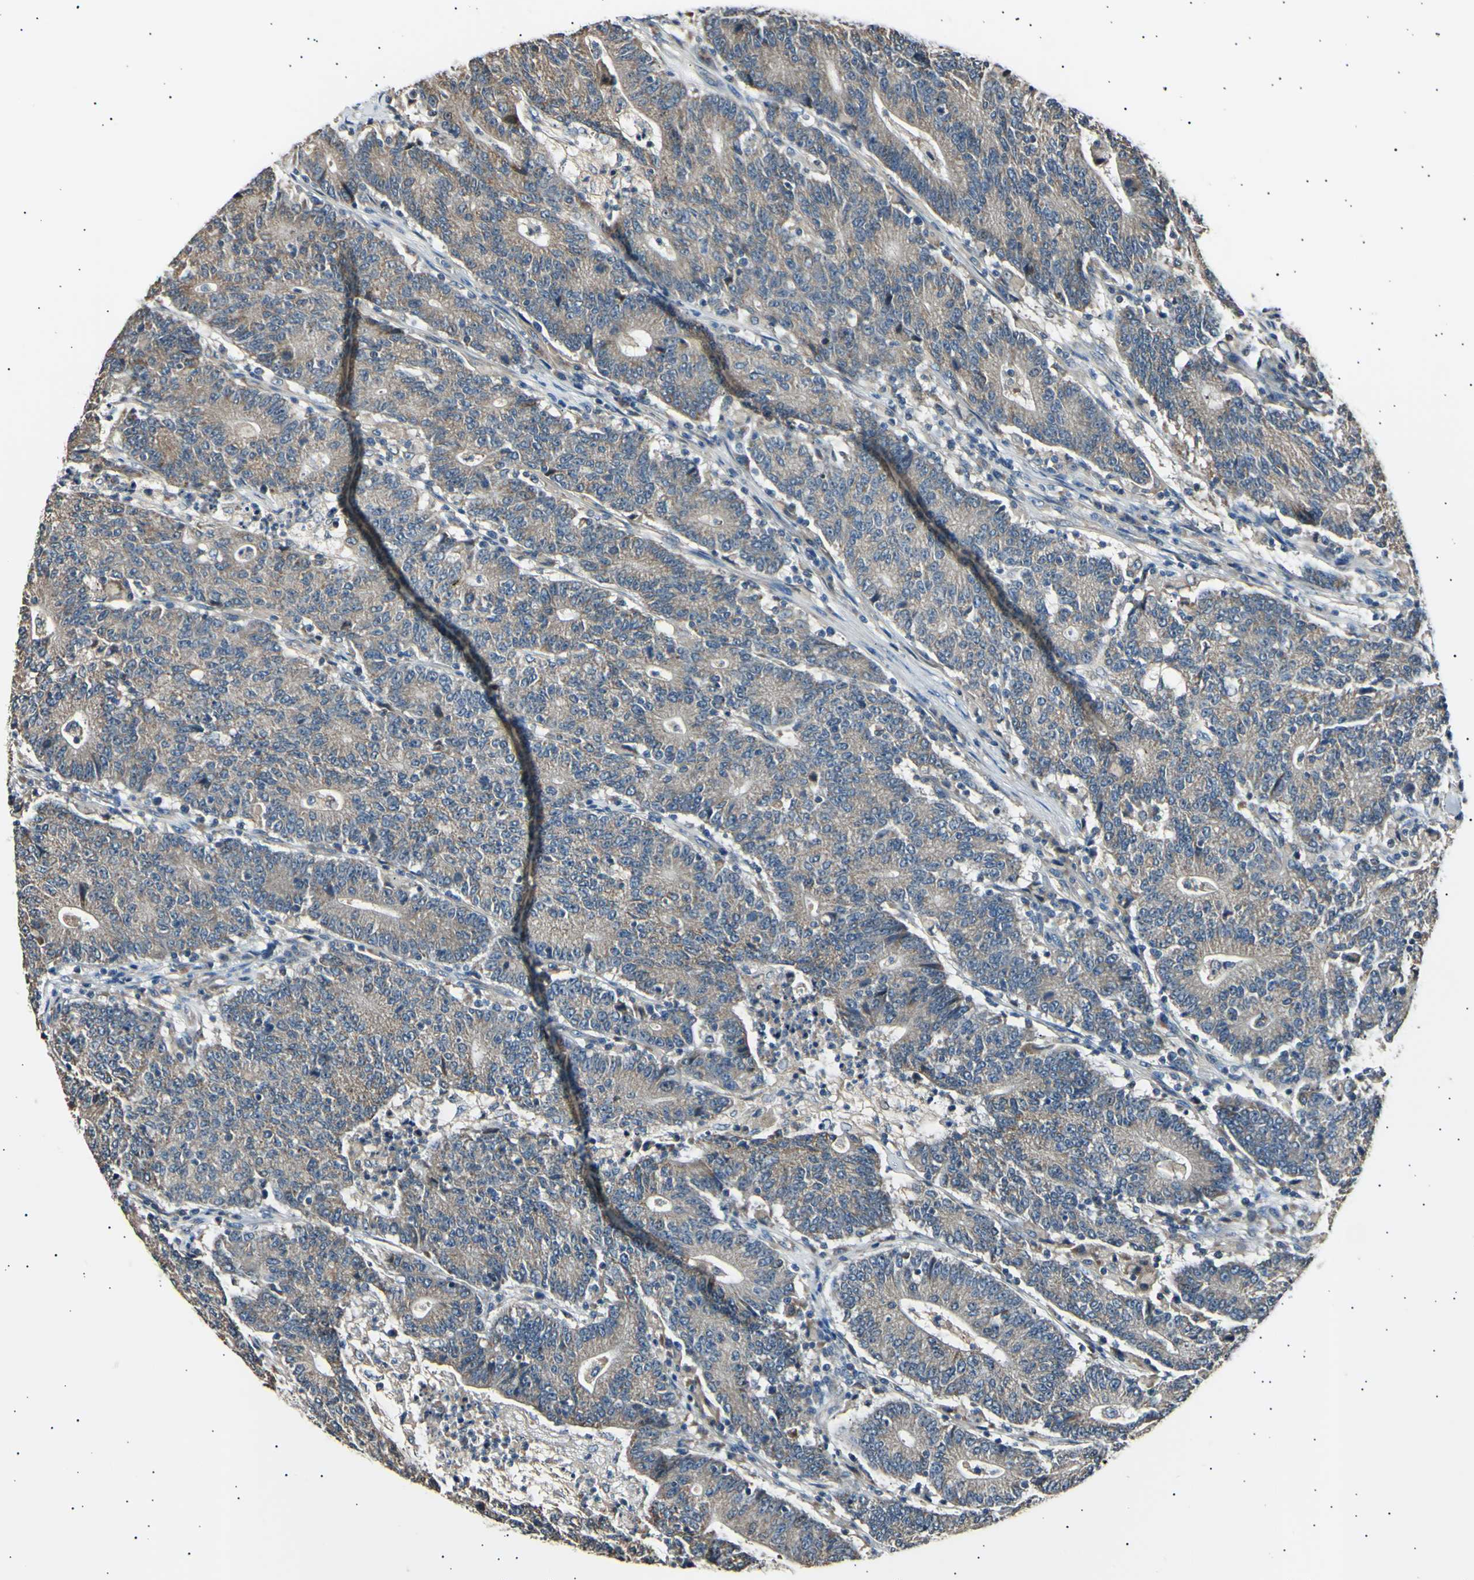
{"staining": {"intensity": "weak", "quantity": ">75%", "location": "cytoplasmic/membranous"}, "tissue": "colorectal cancer", "cell_type": "Tumor cells", "image_type": "cancer", "snomed": [{"axis": "morphology", "description": "Normal tissue, NOS"}, {"axis": "morphology", "description": "Adenocarcinoma, NOS"}, {"axis": "topography", "description": "Colon"}], "caption": "The immunohistochemical stain highlights weak cytoplasmic/membranous staining in tumor cells of colorectal cancer tissue.", "gene": "ITGA6", "patient": {"sex": "female", "age": 75}}